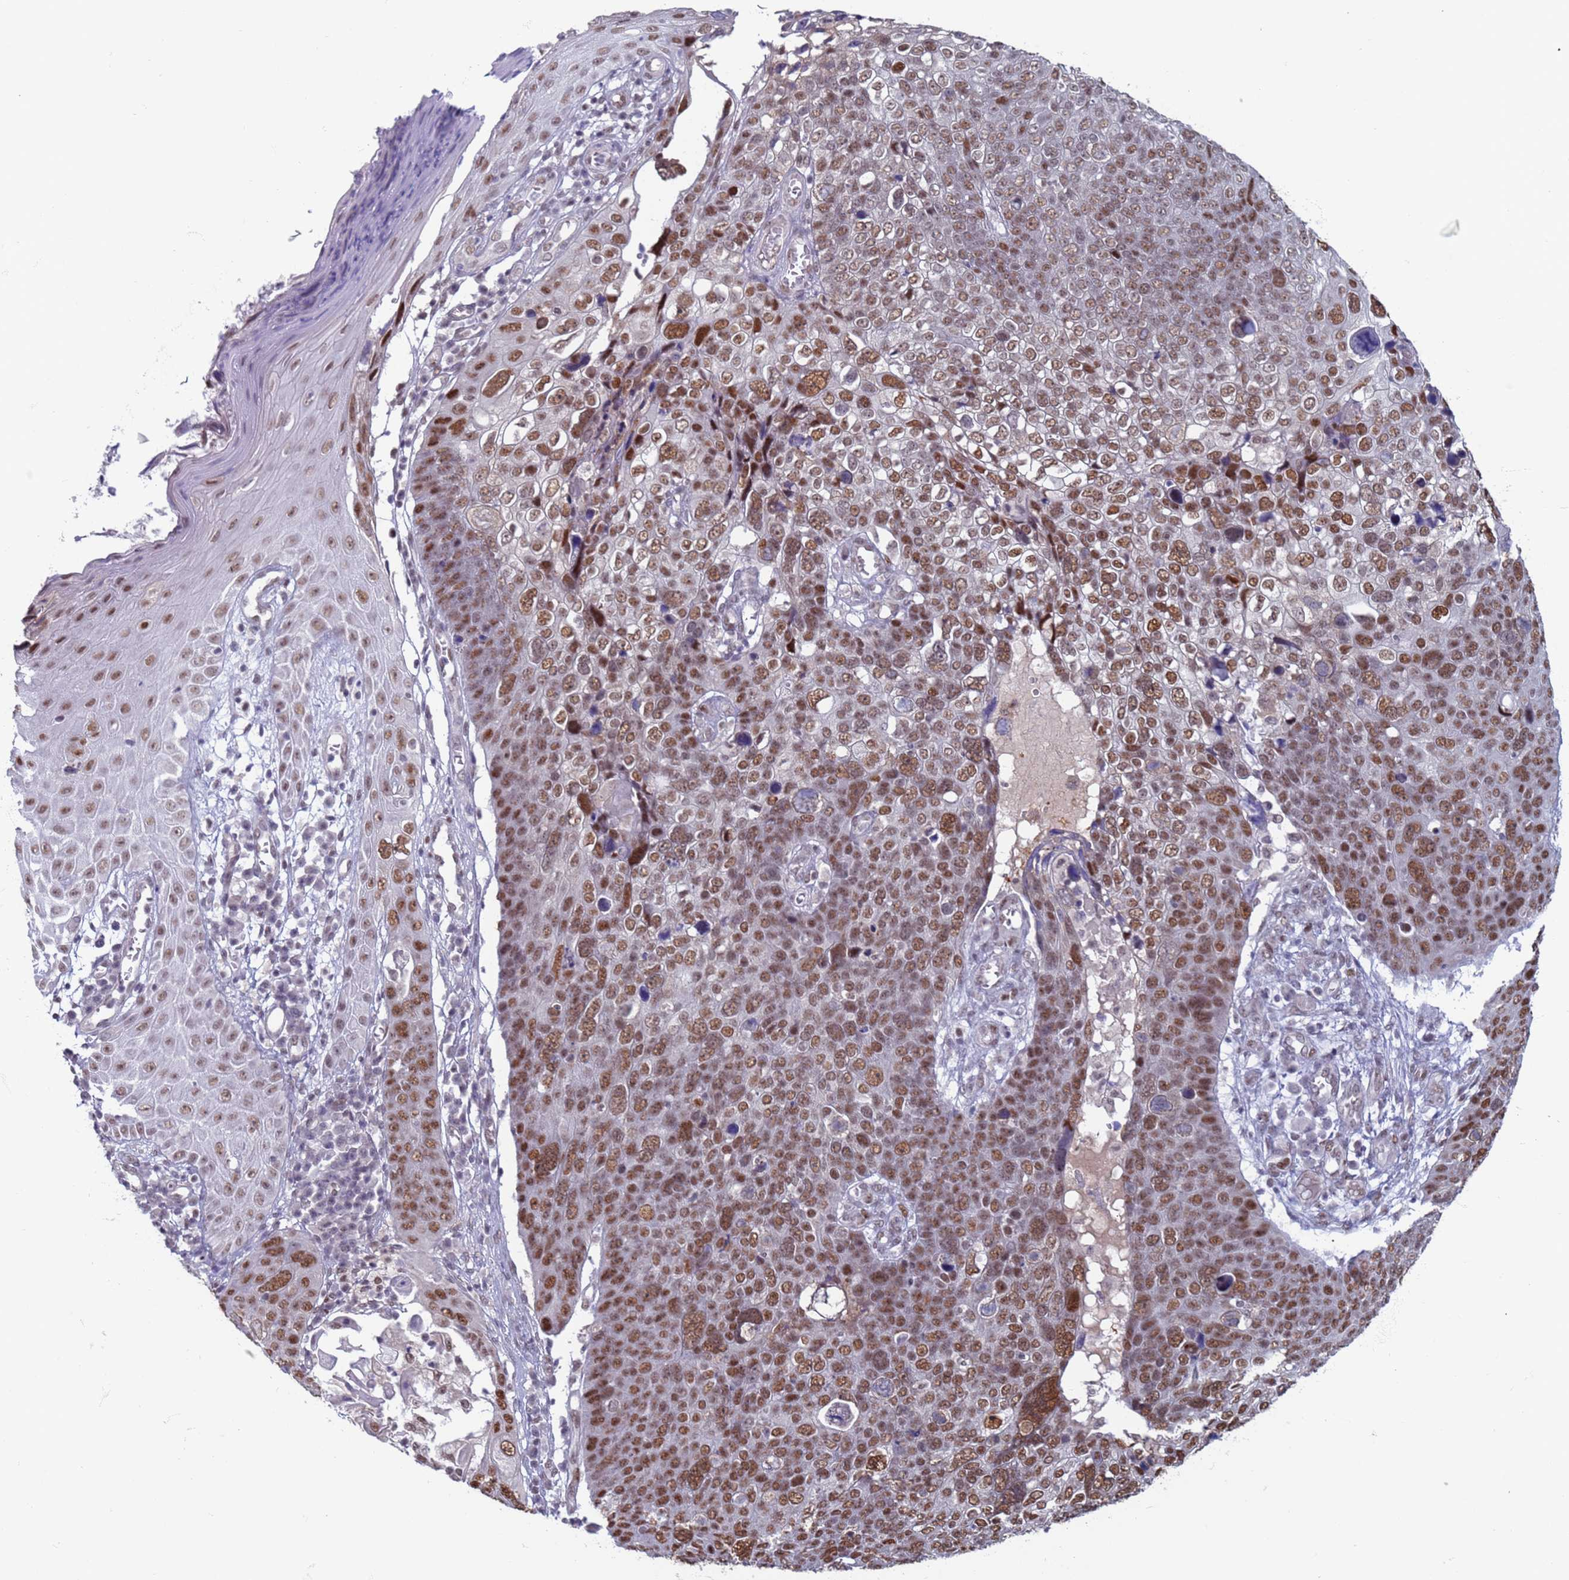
{"staining": {"intensity": "moderate", "quantity": ">75%", "location": "nuclear"}, "tissue": "skin cancer", "cell_type": "Tumor cells", "image_type": "cancer", "snomed": [{"axis": "morphology", "description": "Squamous cell carcinoma, NOS"}, {"axis": "topography", "description": "Skin"}], "caption": "Moderate nuclear protein positivity is present in about >75% of tumor cells in skin squamous cell carcinoma. The staining is performed using DAB (3,3'-diaminobenzidine) brown chromogen to label protein expression. The nuclei are counter-stained blue using hematoxylin.", "gene": "SAE1", "patient": {"sex": "male", "age": 71}}